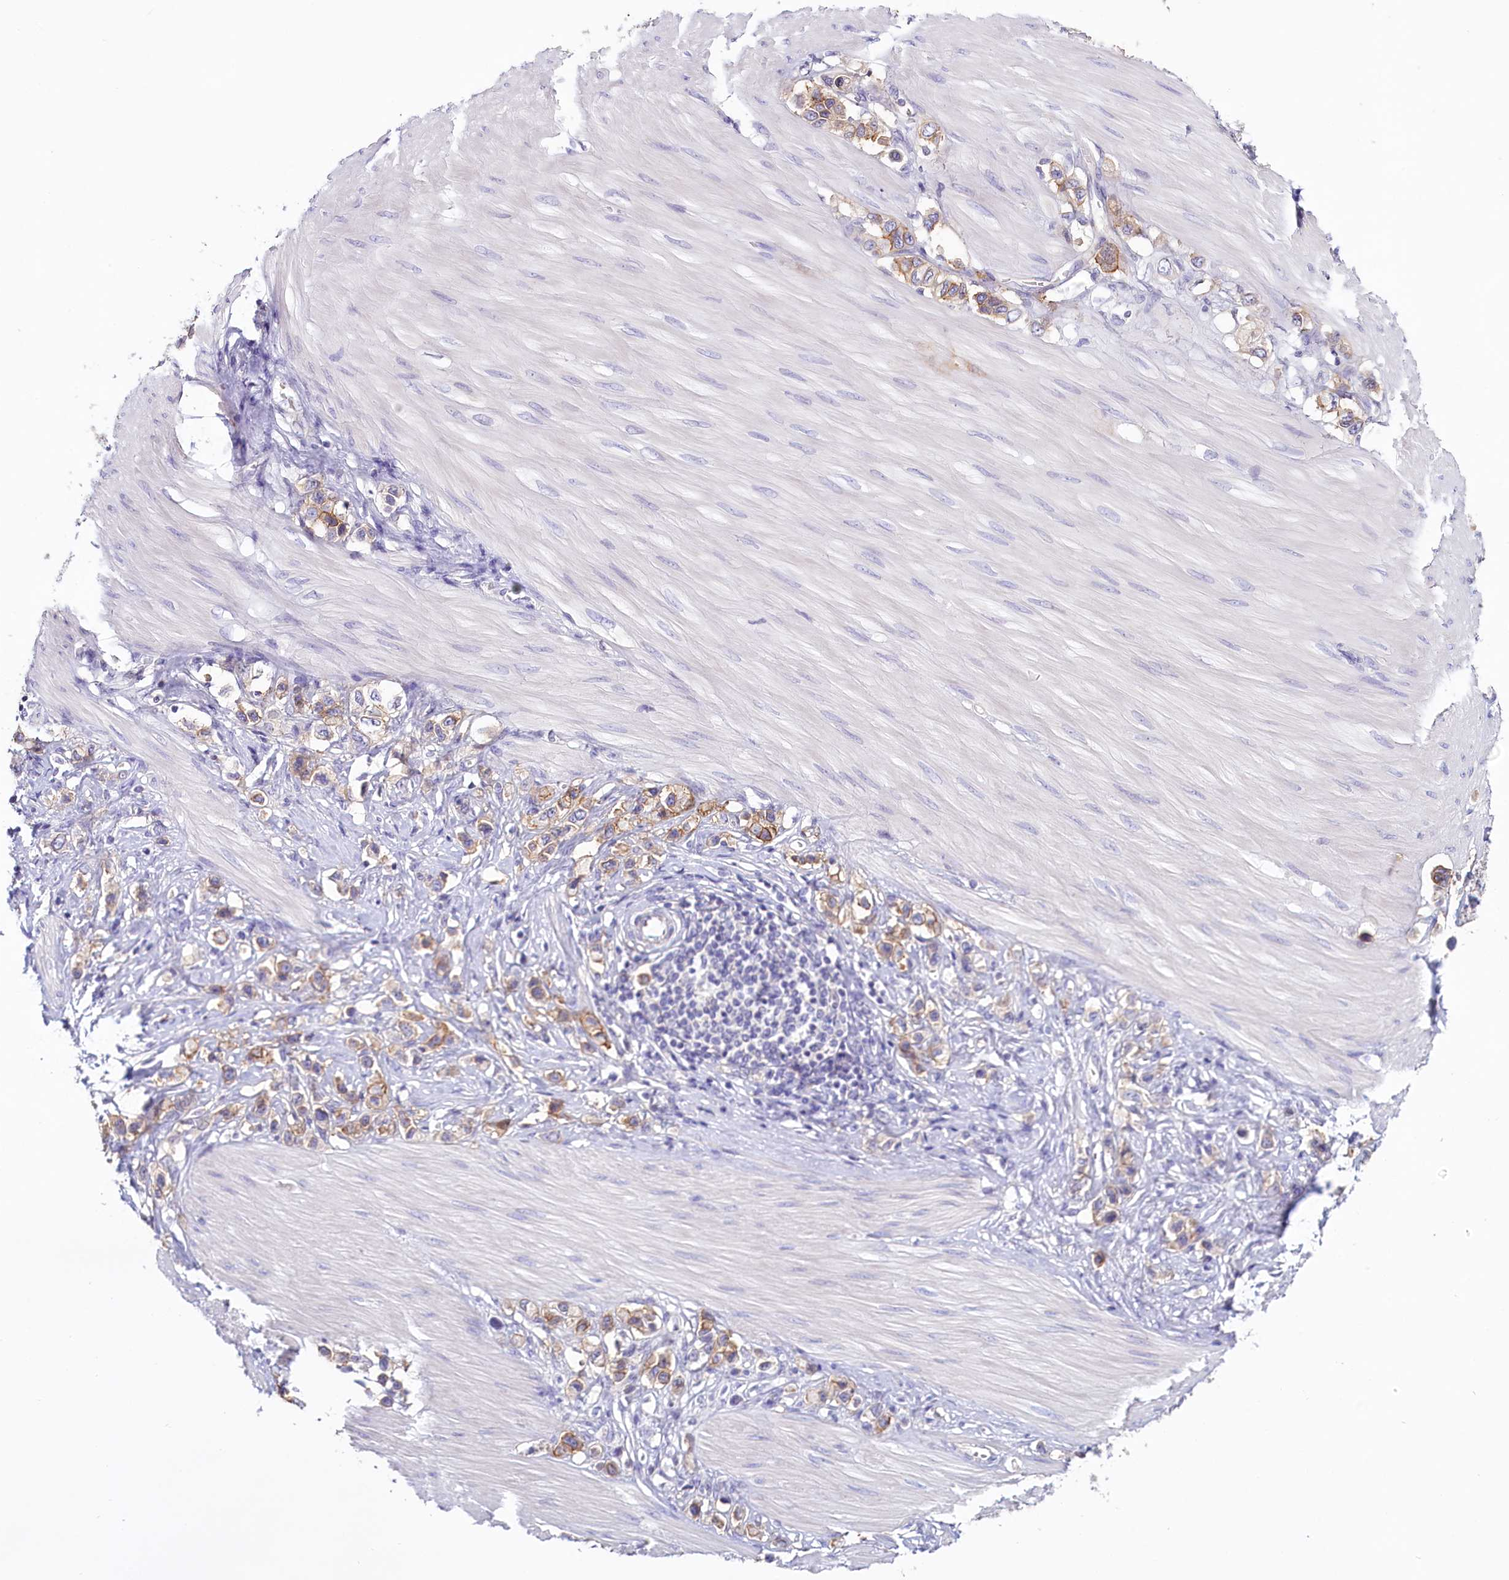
{"staining": {"intensity": "moderate", "quantity": ">75%", "location": "cytoplasmic/membranous"}, "tissue": "stomach cancer", "cell_type": "Tumor cells", "image_type": "cancer", "snomed": [{"axis": "morphology", "description": "Adenocarcinoma, NOS"}, {"axis": "topography", "description": "Stomach"}], "caption": "Immunohistochemistry (IHC) staining of adenocarcinoma (stomach), which exhibits medium levels of moderate cytoplasmic/membranous expression in about >75% of tumor cells indicating moderate cytoplasmic/membranous protein positivity. The staining was performed using DAB (brown) for protein detection and nuclei were counterstained in hematoxylin (blue).", "gene": "PDE6D", "patient": {"sex": "female", "age": 65}}